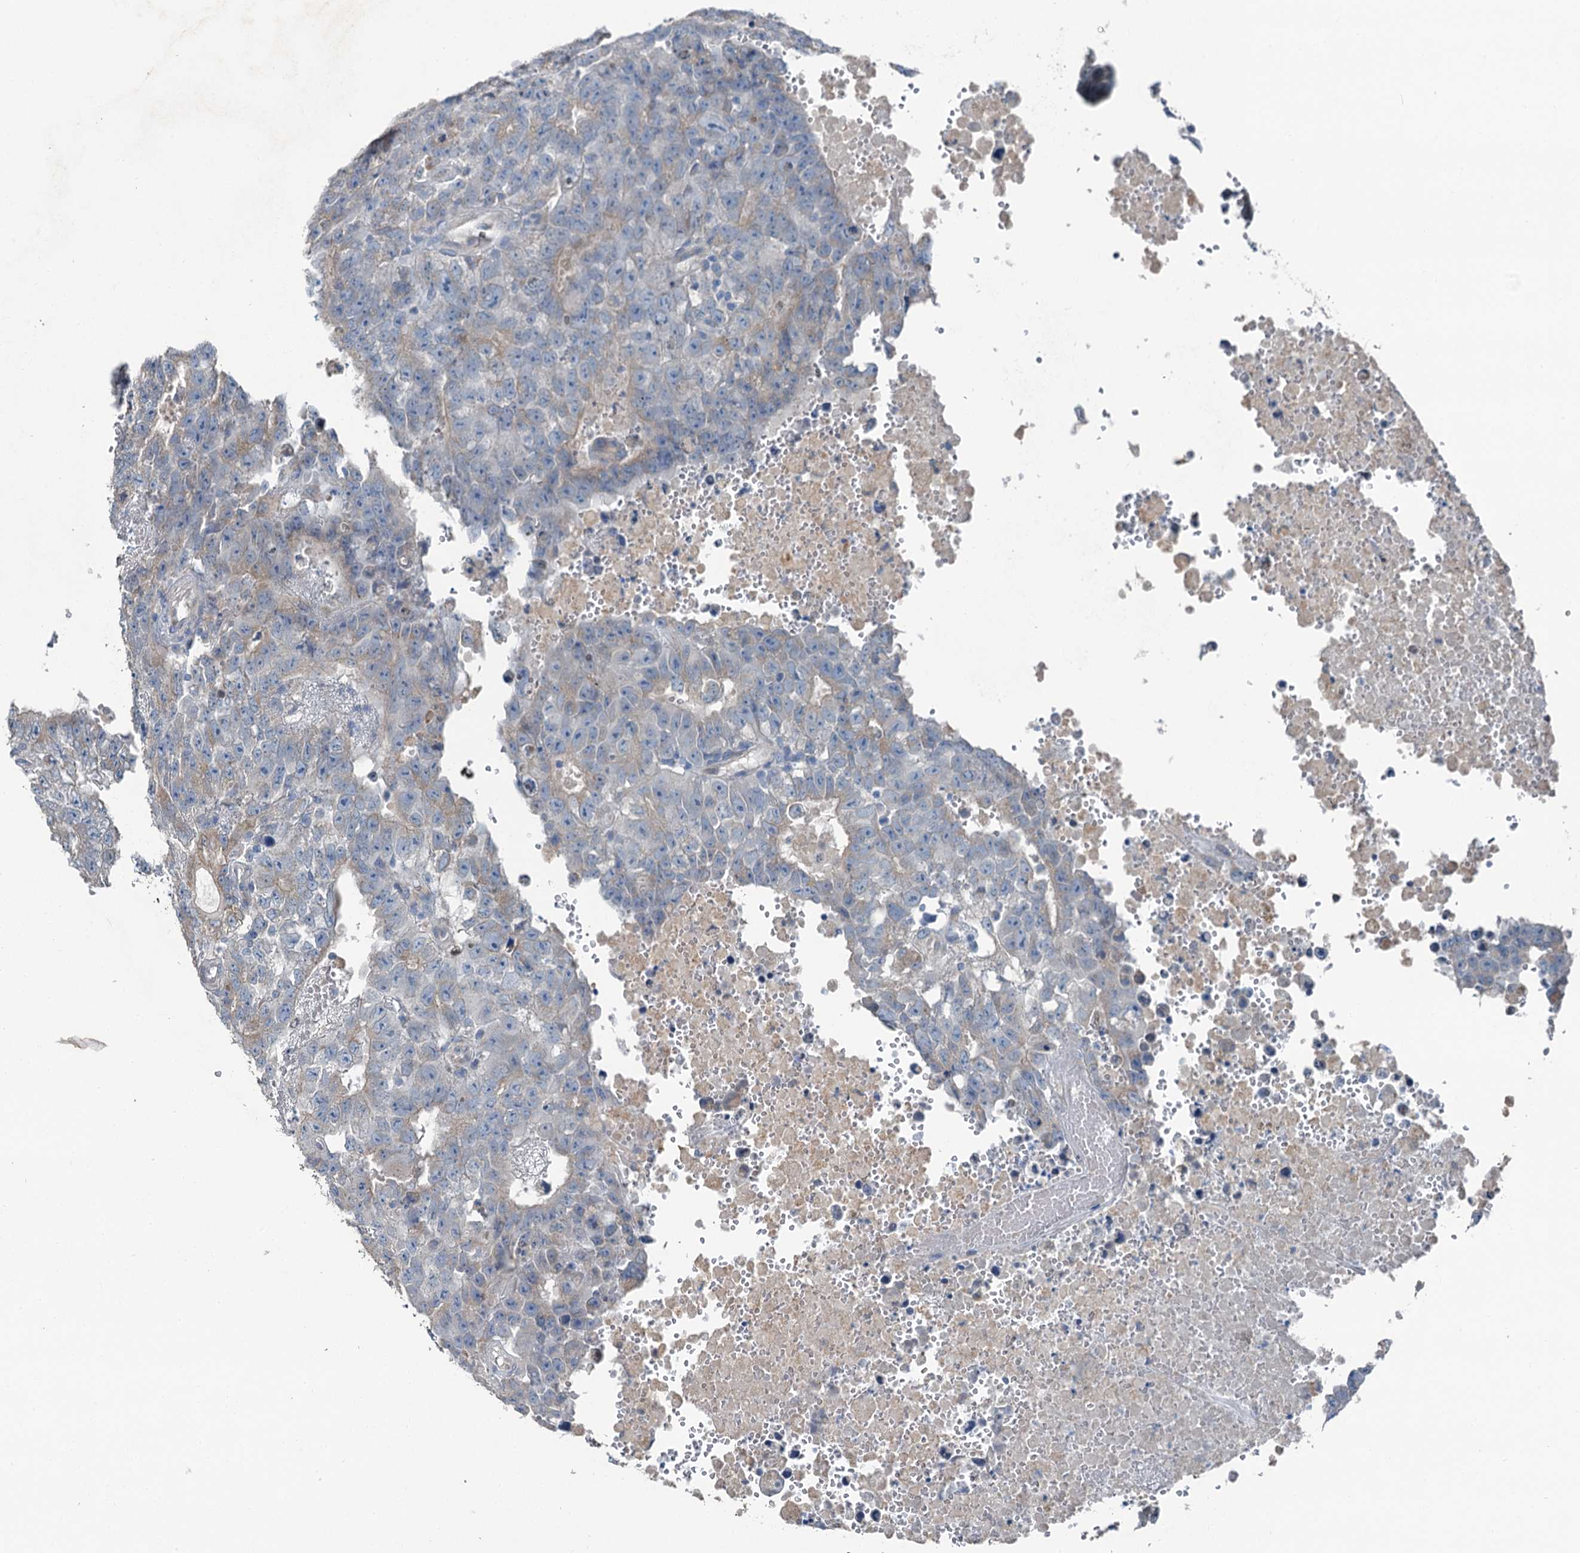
{"staining": {"intensity": "weak", "quantity": "<25%", "location": "cytoplasmic/membranous"}, "tissue": "testis cancer", "cell_type": "Tumor cells", "image_type": "cancer", "snomed": [{"axis": "morphology", "description": "Carcinoma, Embryonal, NOS"}, {"axis": "topography", "description": "Testis"}], "caption": "Immunohistochemistry (IHC) of human embryonal carcinoma (testis) exhibits no expression in tumor cells.", "gene": "C6orf120", "patient": {"sex": "male", "age": 25}}